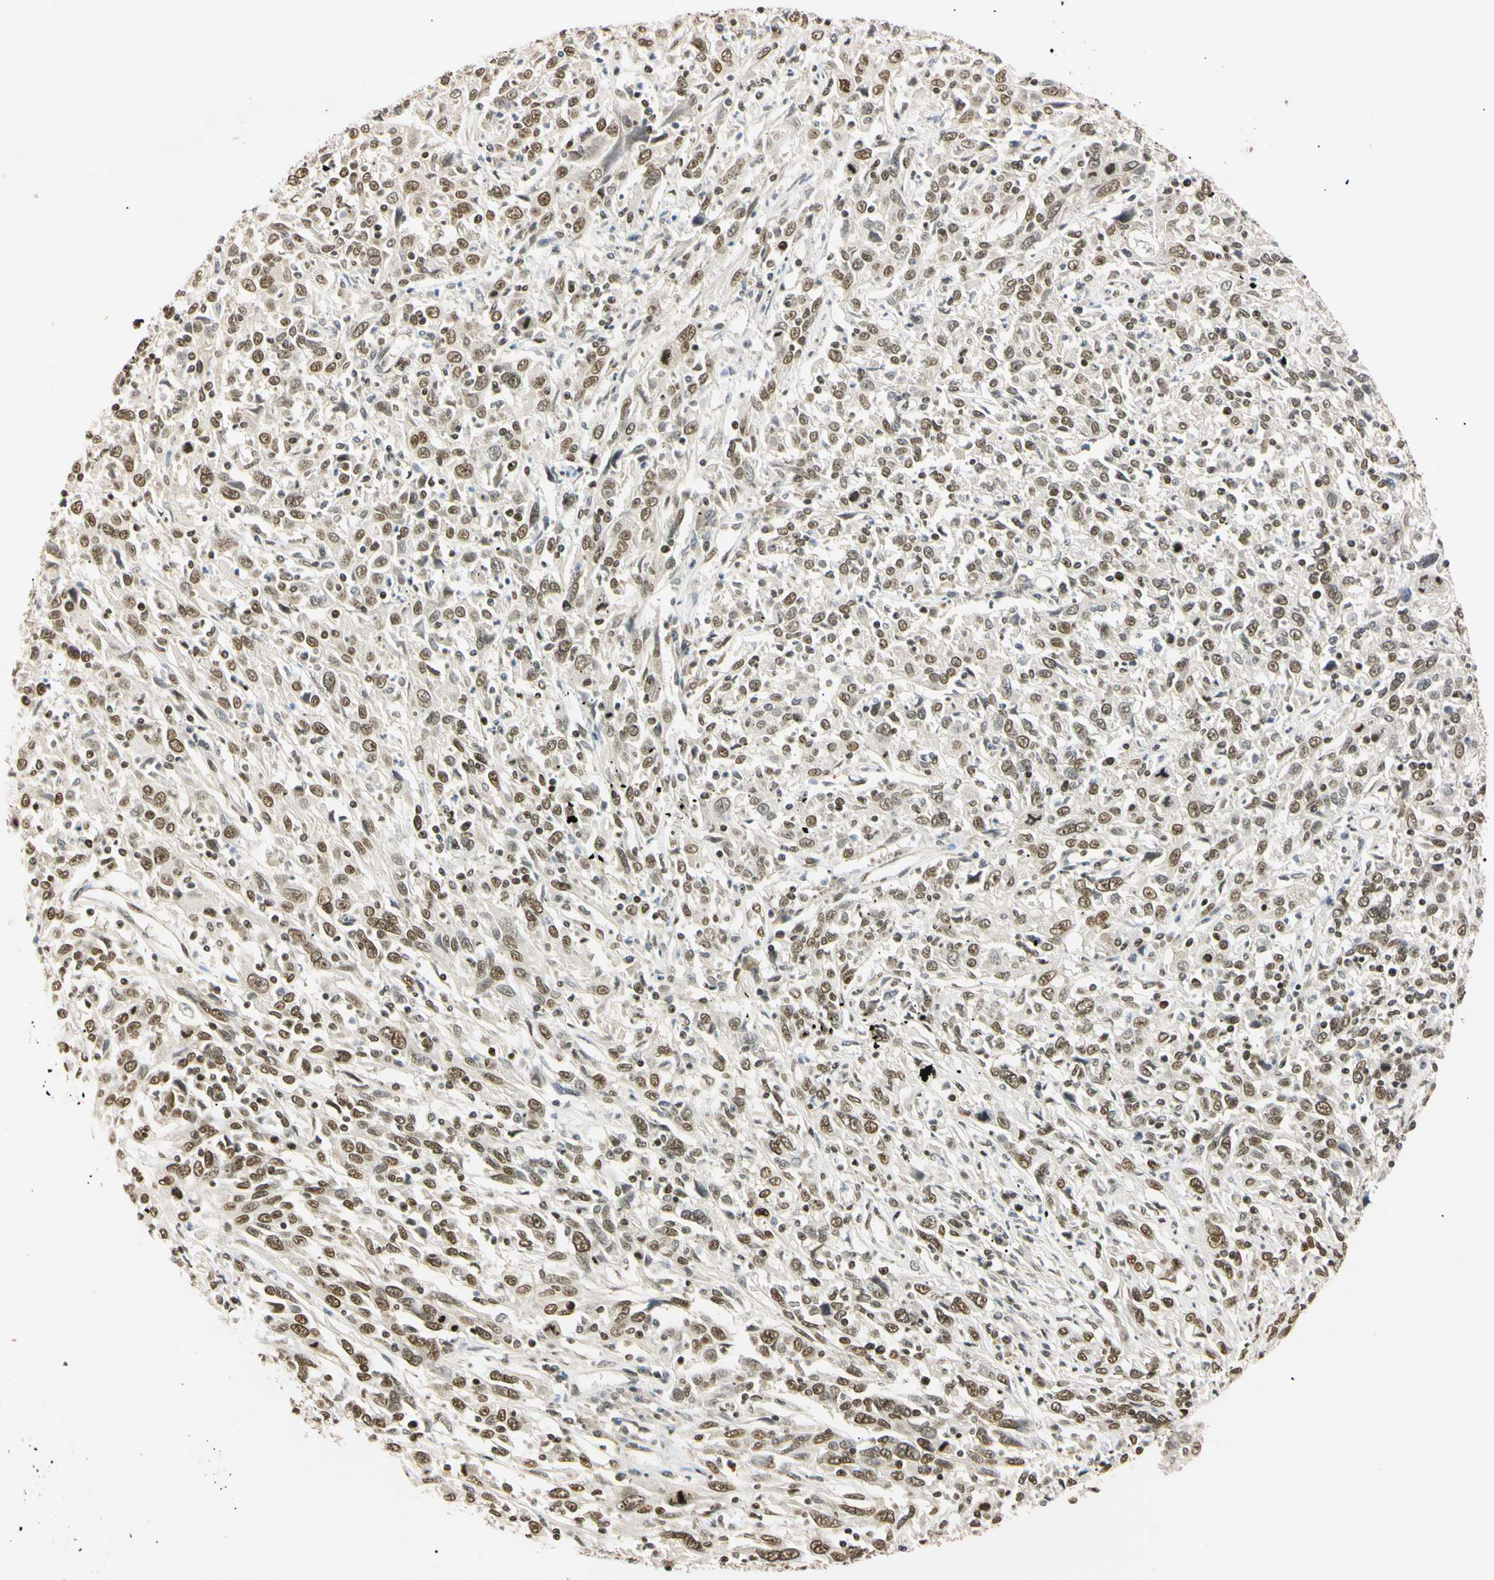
{"staining": {"intensity": "moderate", "quantity": ">75%", "location": "nuclear"}, "tissue": "cervical cancer", "cell_type": "Tumor cells", "image_type": "cancer", "snomed": [{"axis": "morphology", "description": "Squamous cell carcinoma, NOS"}, {"axis": "topography", "description": "Cervix"}], "caption": "An immunohistochemistry (IHC) photomicrograph of neoplastic tissue is shown. Protein staining in brown highlights moderate nuclear positivity in cervical squamous cell carcinoma within tumor cells.", "gene": "SMARCA5", "patient": {"sex": "female", "age": 46}}